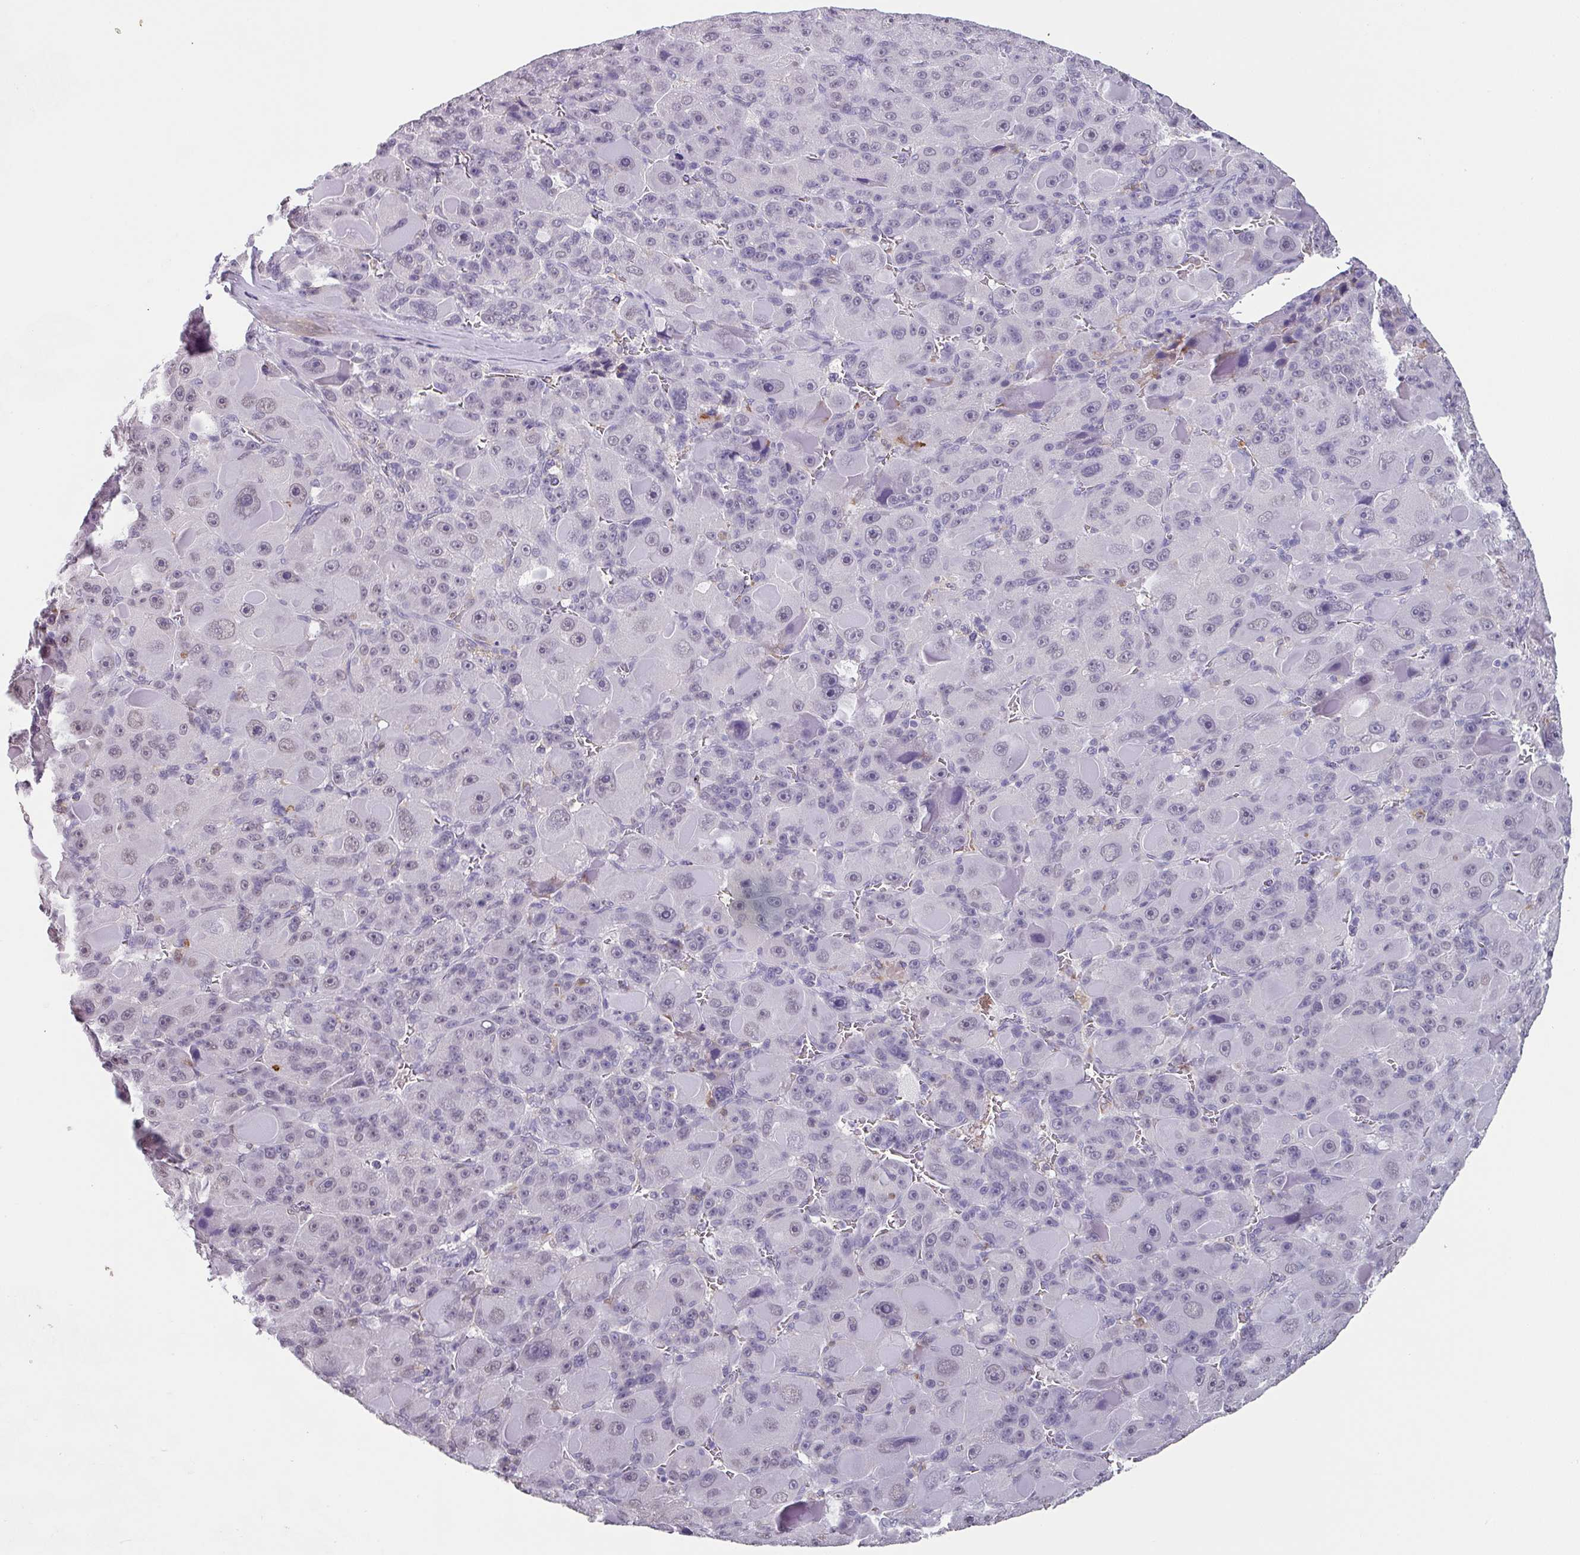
{"staining": {"intensity": "weak", "quantity": "<25%", "location": "nuclear"}, "tissue": "liver cancer", "cell_type": "Tumor cells", "image_type": "cancer", "snomed": [{"axis": "morphology", "description": "Carcinoma, Hepatocellular, NOS"}, {"axis": "topography", "description": "Liver"}], "caption": "The micrograph shows no significant positivity in tumor cells of hepatocellular carcinoma (liver).", "gene": "C1QB", "patient": {"sex": "male", "age": 76}}